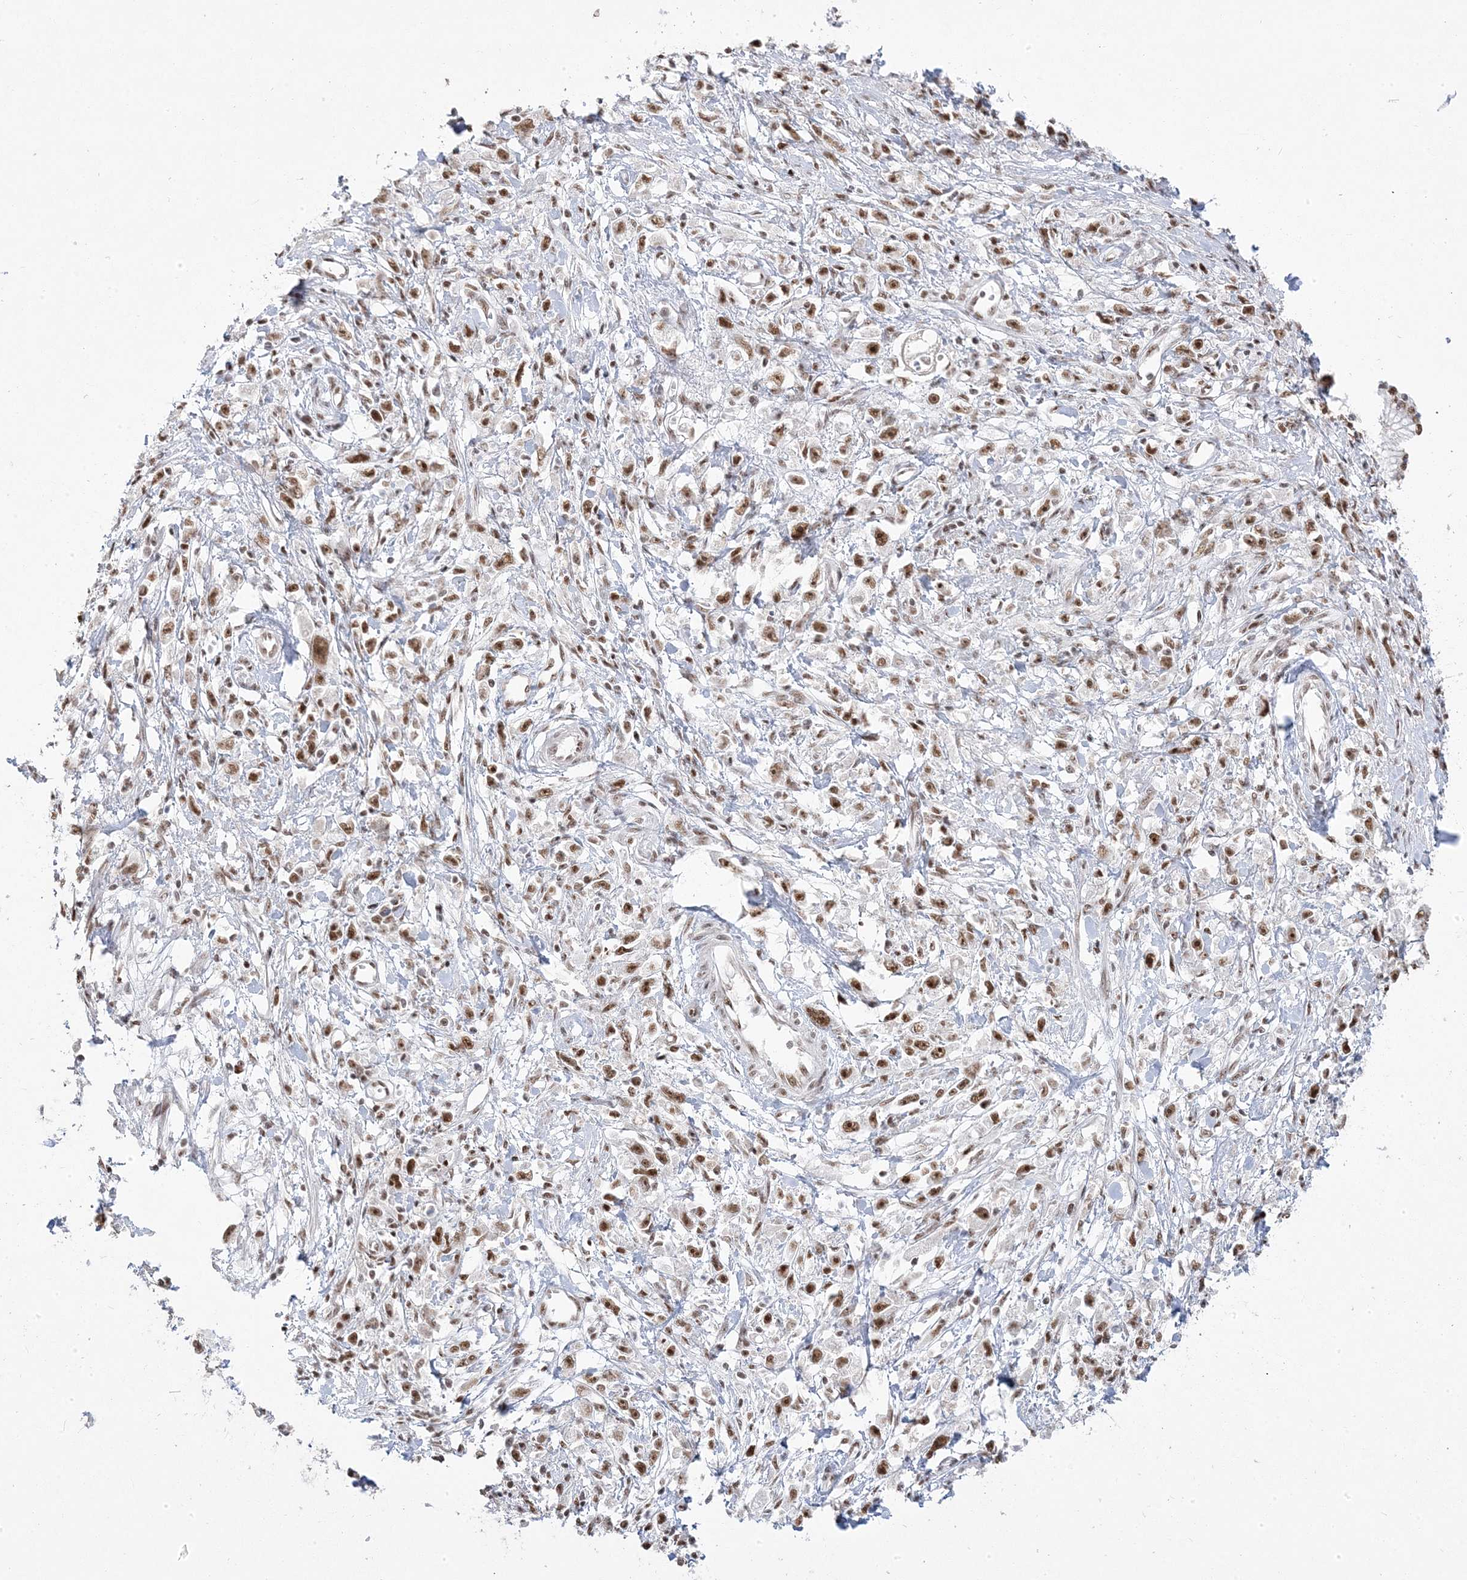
{"staining": {"intensity": "moderate", "quantity": ">75%", "location": "nuclear"}, "tissue": "stomach cancer", "cell_type": "Tumor cells", "image_type": "cancer", "snomed": [{"axis": "morphology", "description": "Adenocarcinoma, NOS"}, {"axis": "topography", "description": "Stomach"}], "caption": "The histopathology image exhibits a brown stain indicating the presence of a protein in the nuclear of tumor cells in adenocarcinoma (stomach).", "gene": "MTREX", "patient": {"sex": "female", "age": 59}}